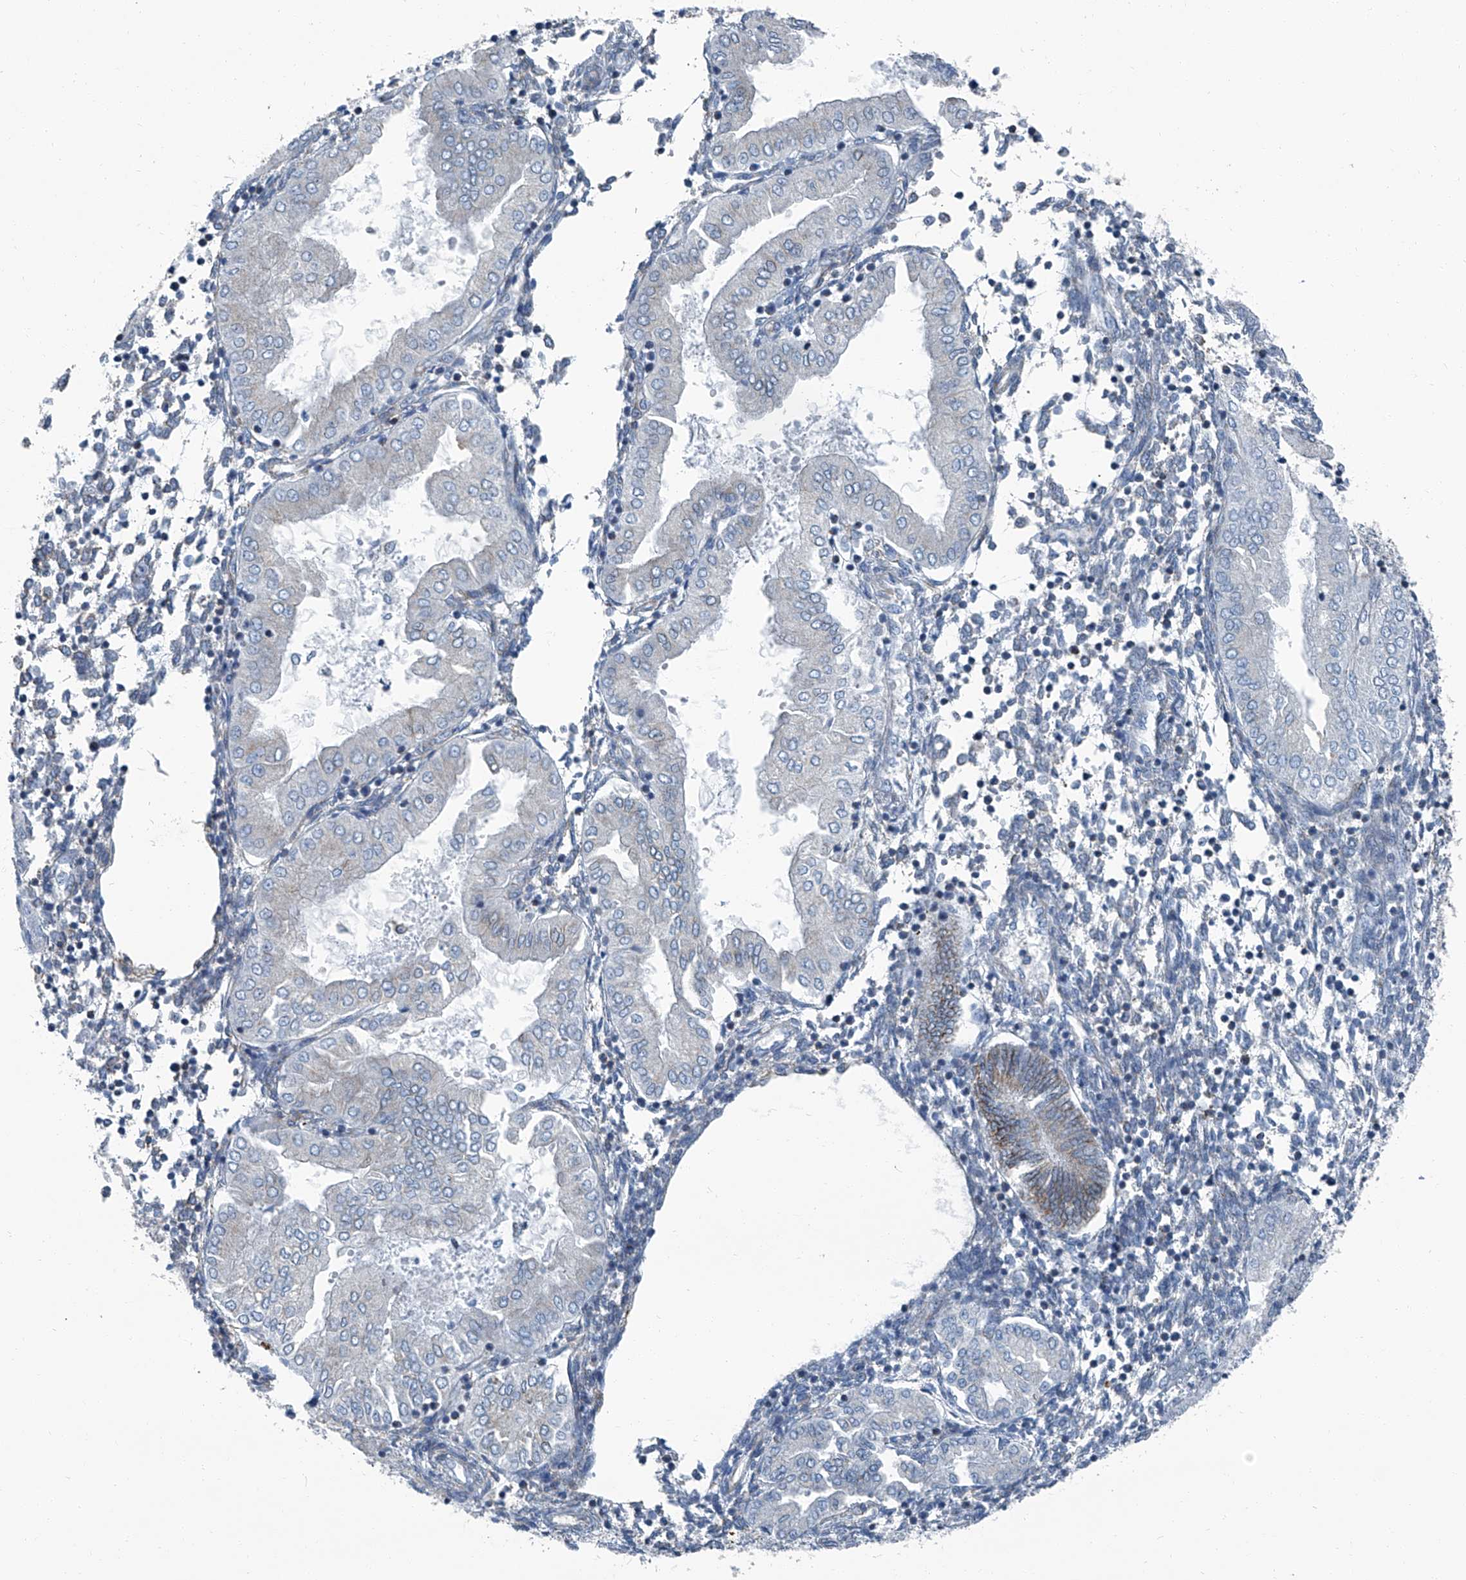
{"staining": {"intensity": "negative", "quantity": "none", "location": "none"}, "tissue": "endometrium", "cell_type": "Cells in endometrial stroma", "image_type": "normal", "snomed": [{"axis": "morphology", "description": "Normal tissue, NOS"}, {"axis": "topography", "description": "Endometrium"}], "caption": "IHC micrograph of normal endometrium: endometrium stained with DAB (3,3'-diaminobenzidine) displays no significant protein positivity in cells in endometrial stroma.", "gene": "SEPTIN7", "patient": {"sex": "female", "age": 53}}